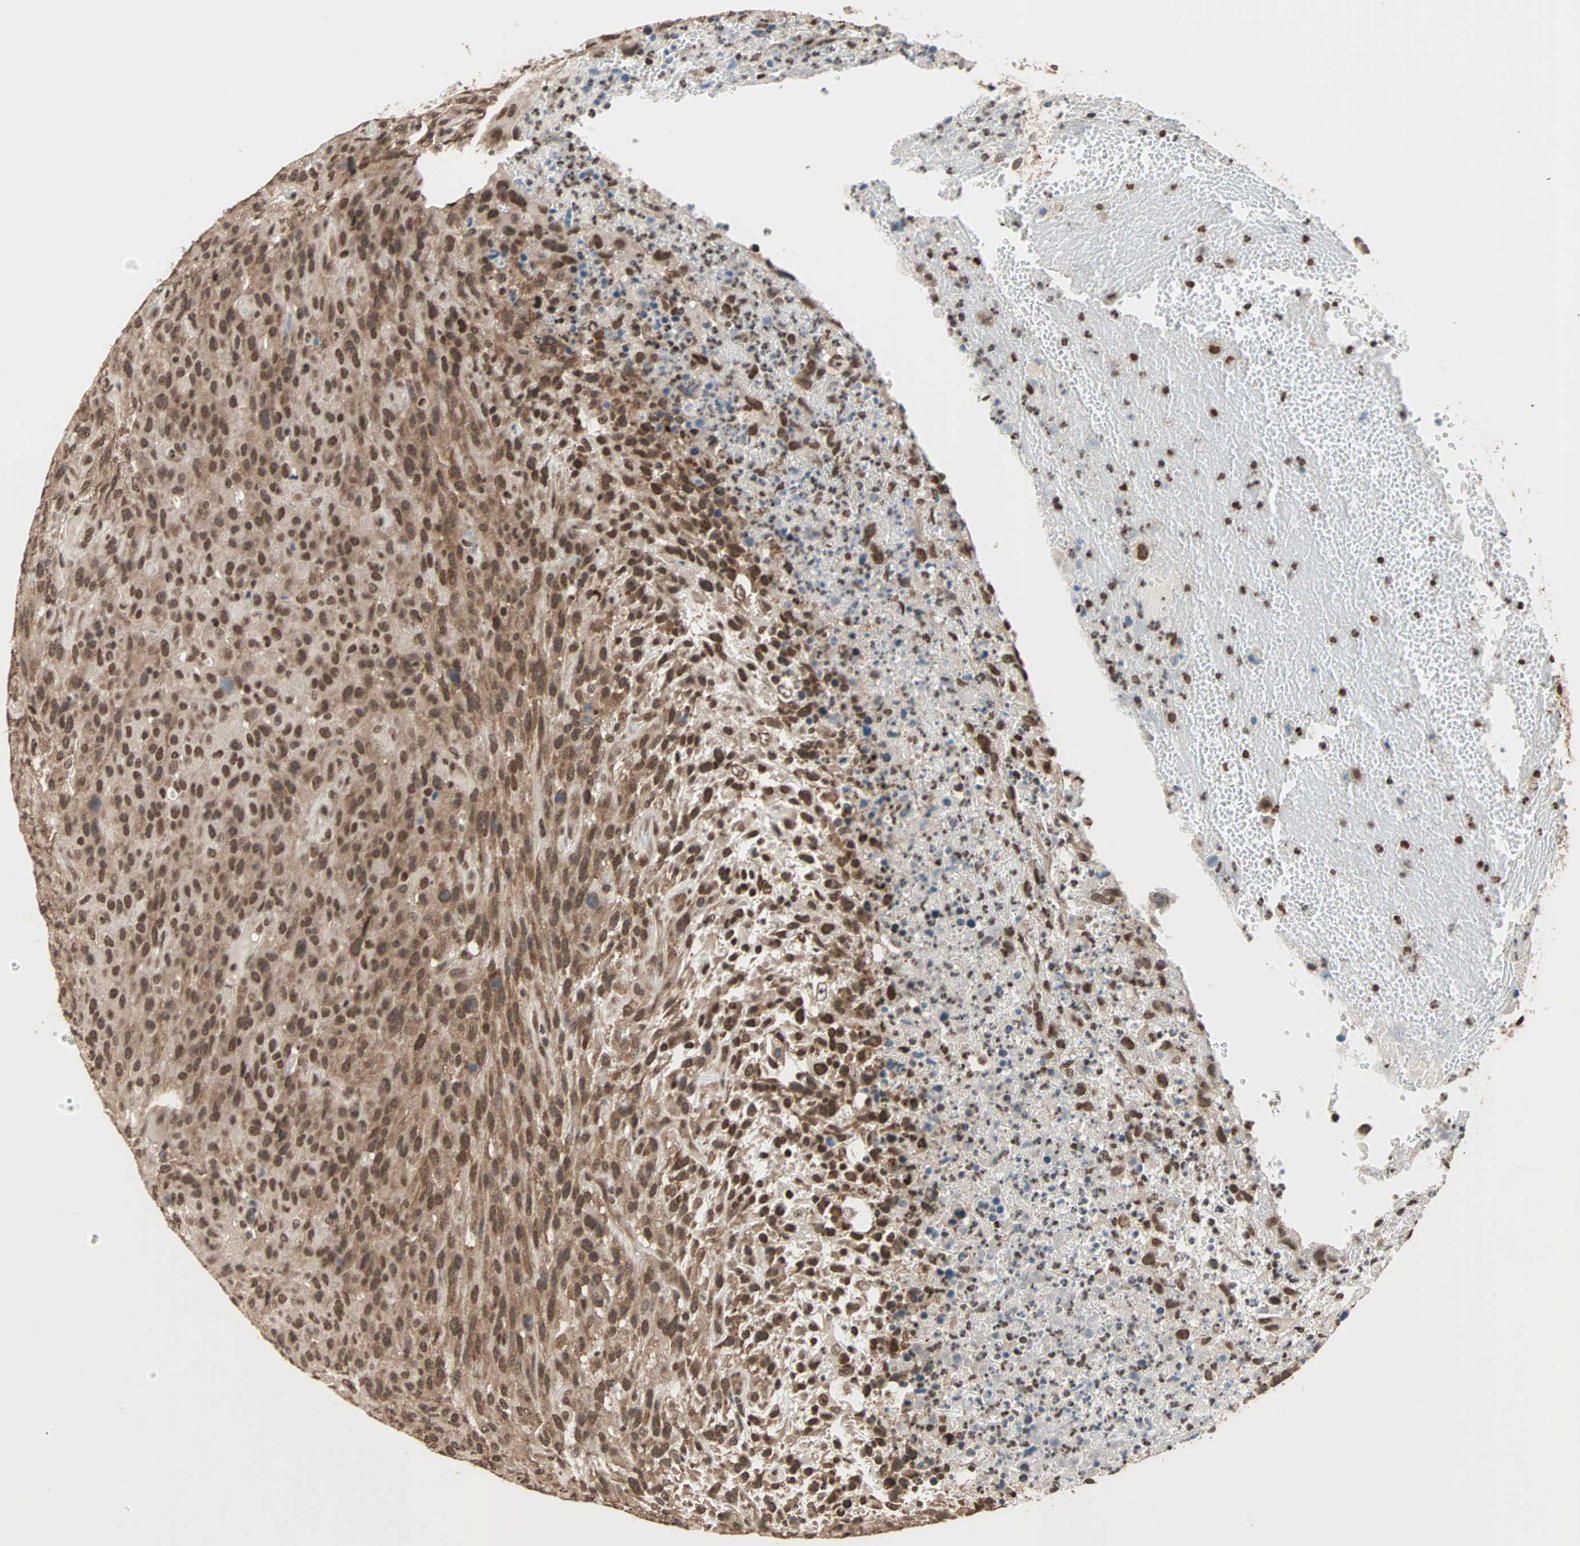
{"staining": {"intensity": "strong", "quantity": ">75%", "location": "nuclear"}, "tissue": "urothelial cancer", "cell_type": "Tumor cells", "image_type": "cancer", "snomed": [{"axis": "morphology", "description": "Urothelial carcinoma, High grade"}, {"axis": "topography", "description": "Urinary bladder"}], "caption": "Protein staining displays strong nuclear positivity in approximately >75% of tumor cells in urothelial cancer. (DAB (3,3'-diaminobenzidine) IHC, brown staining for protein, blue staining for nuclei).", "gene": "DAZAP1", "patient": {"sex": "male", "age": 66}}